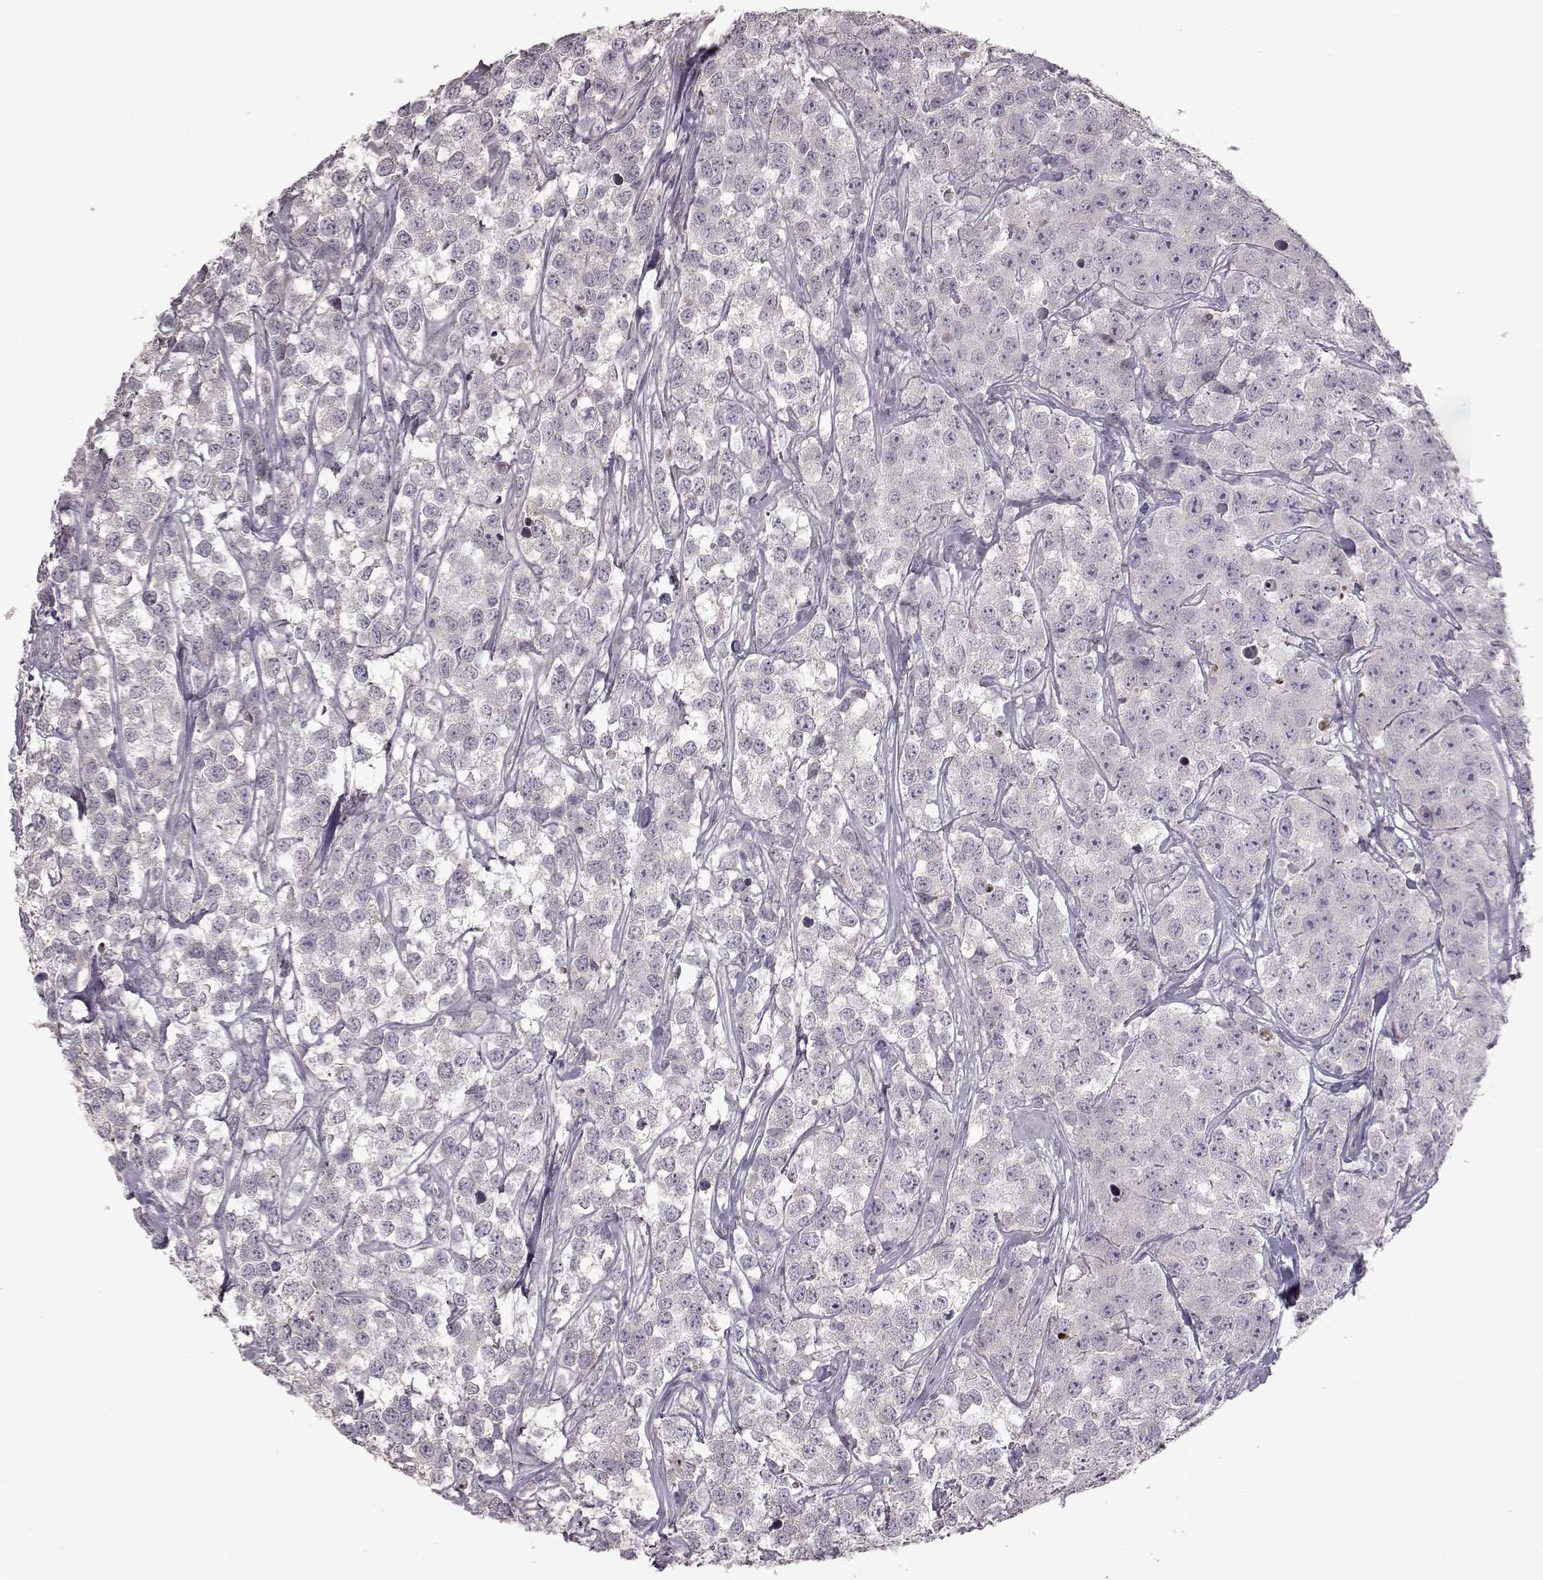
{"staining": {"intensity": "negative", "quantity": "none", "location": "none"}, "tissue": "testis cancer", "cell_type": "Tumor cells", "image_type": "cancer", "snomed": [{"axis": "morphology", "description": "Seminoma, NOS"}, {"axis": "topography", "description": "Testis"}], "caption": "Tumor cells show no significant protein staining in testis cancer (seminoma).", "gene": "GAL", "patient": {"sex": "male", "age": 59}}